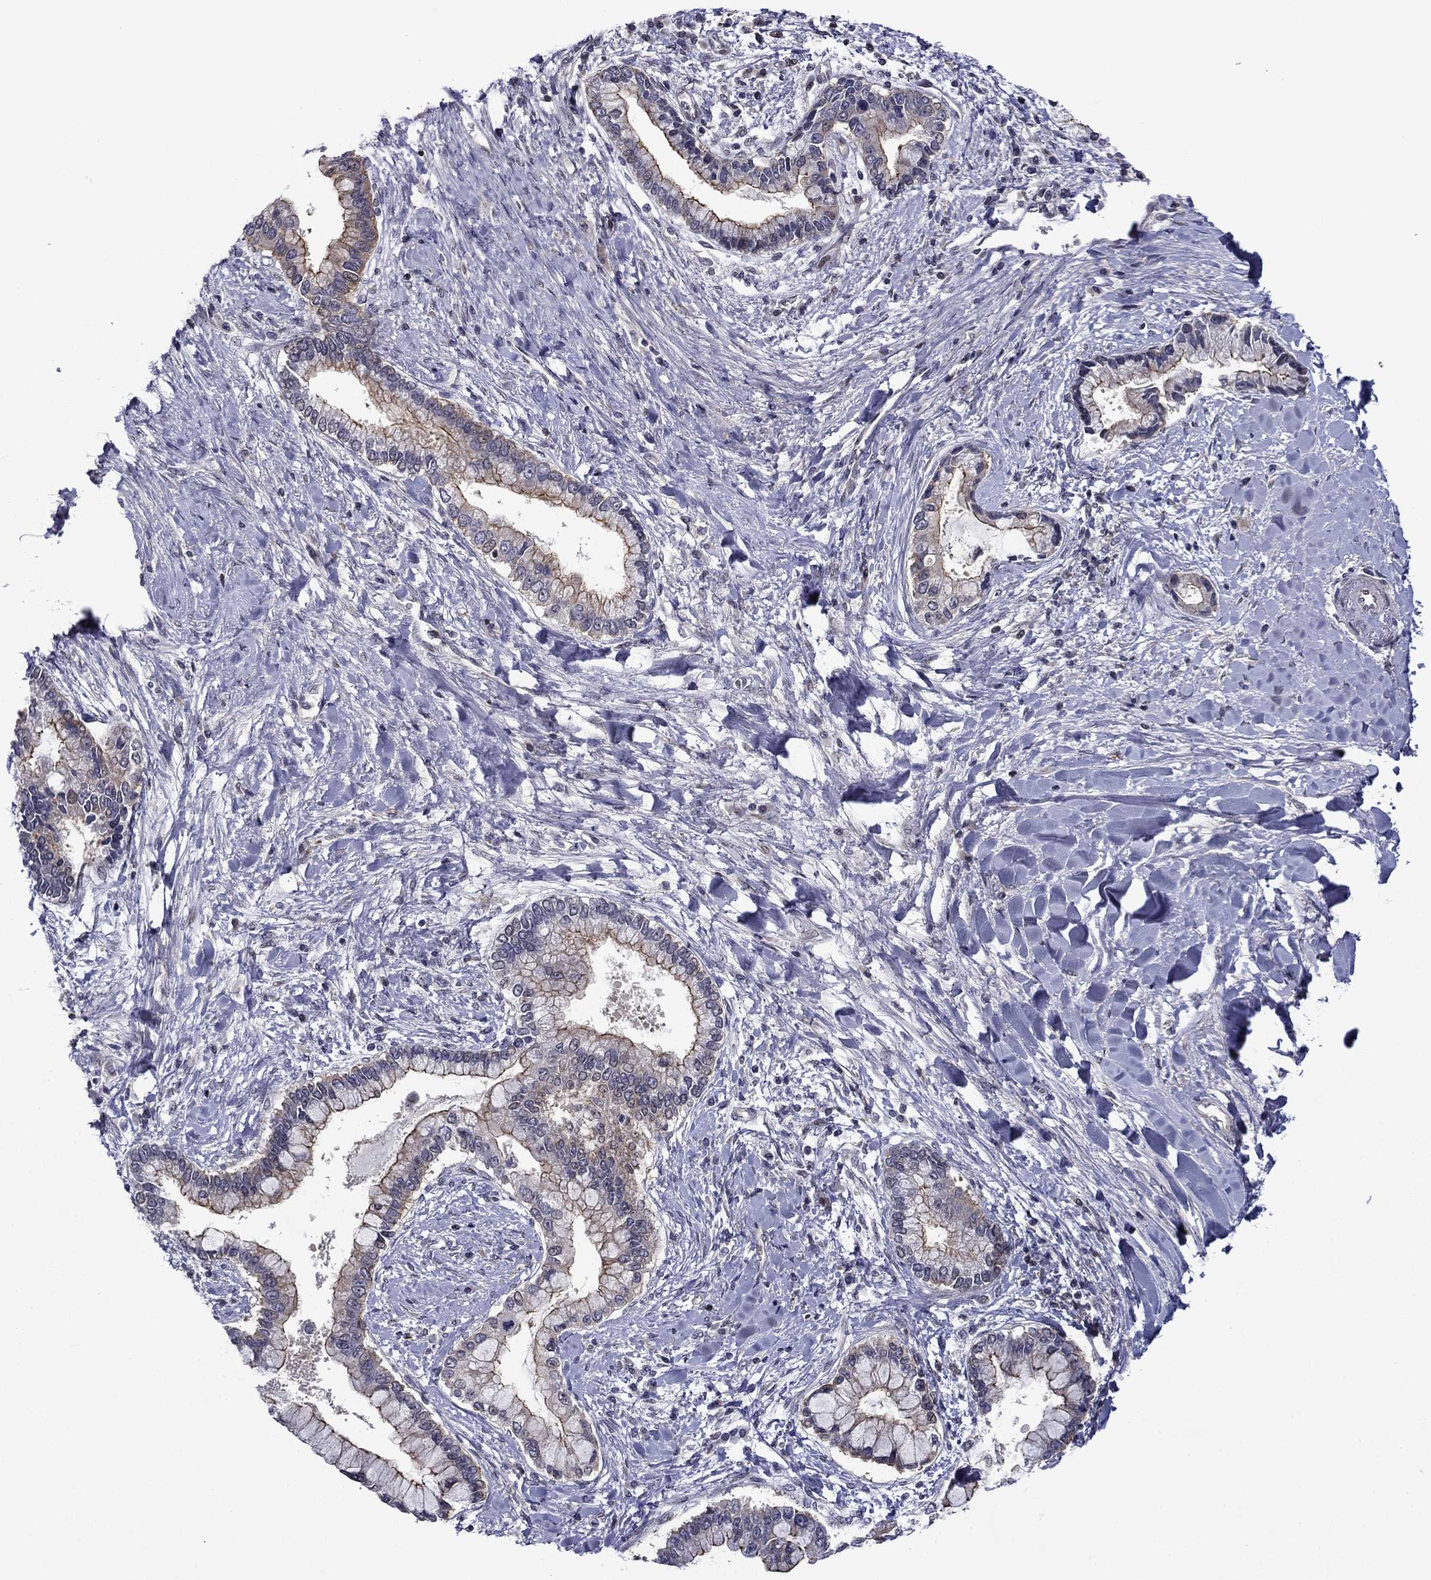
{"staining": {"intensity": "moderate", "quantity": "<25%", "location": "cytoplasmic/membranous"}, "tissue": "liver cancer", "cell_type": "Tumor cells", "image_type": "cancer", "snomed": [{"axis": "morphology", "description": "Cholangiocarcinoma"}, {"axis": "topography", "description": "Liver"}], "caption": "Protein staining displays moderate cytoplasmic/membranous expression in approximately <25% of tumor cells in liver cholangiocarcinoma.", "gene": "B3GAT1", "patient": {"sex": "male", "age": 50}}